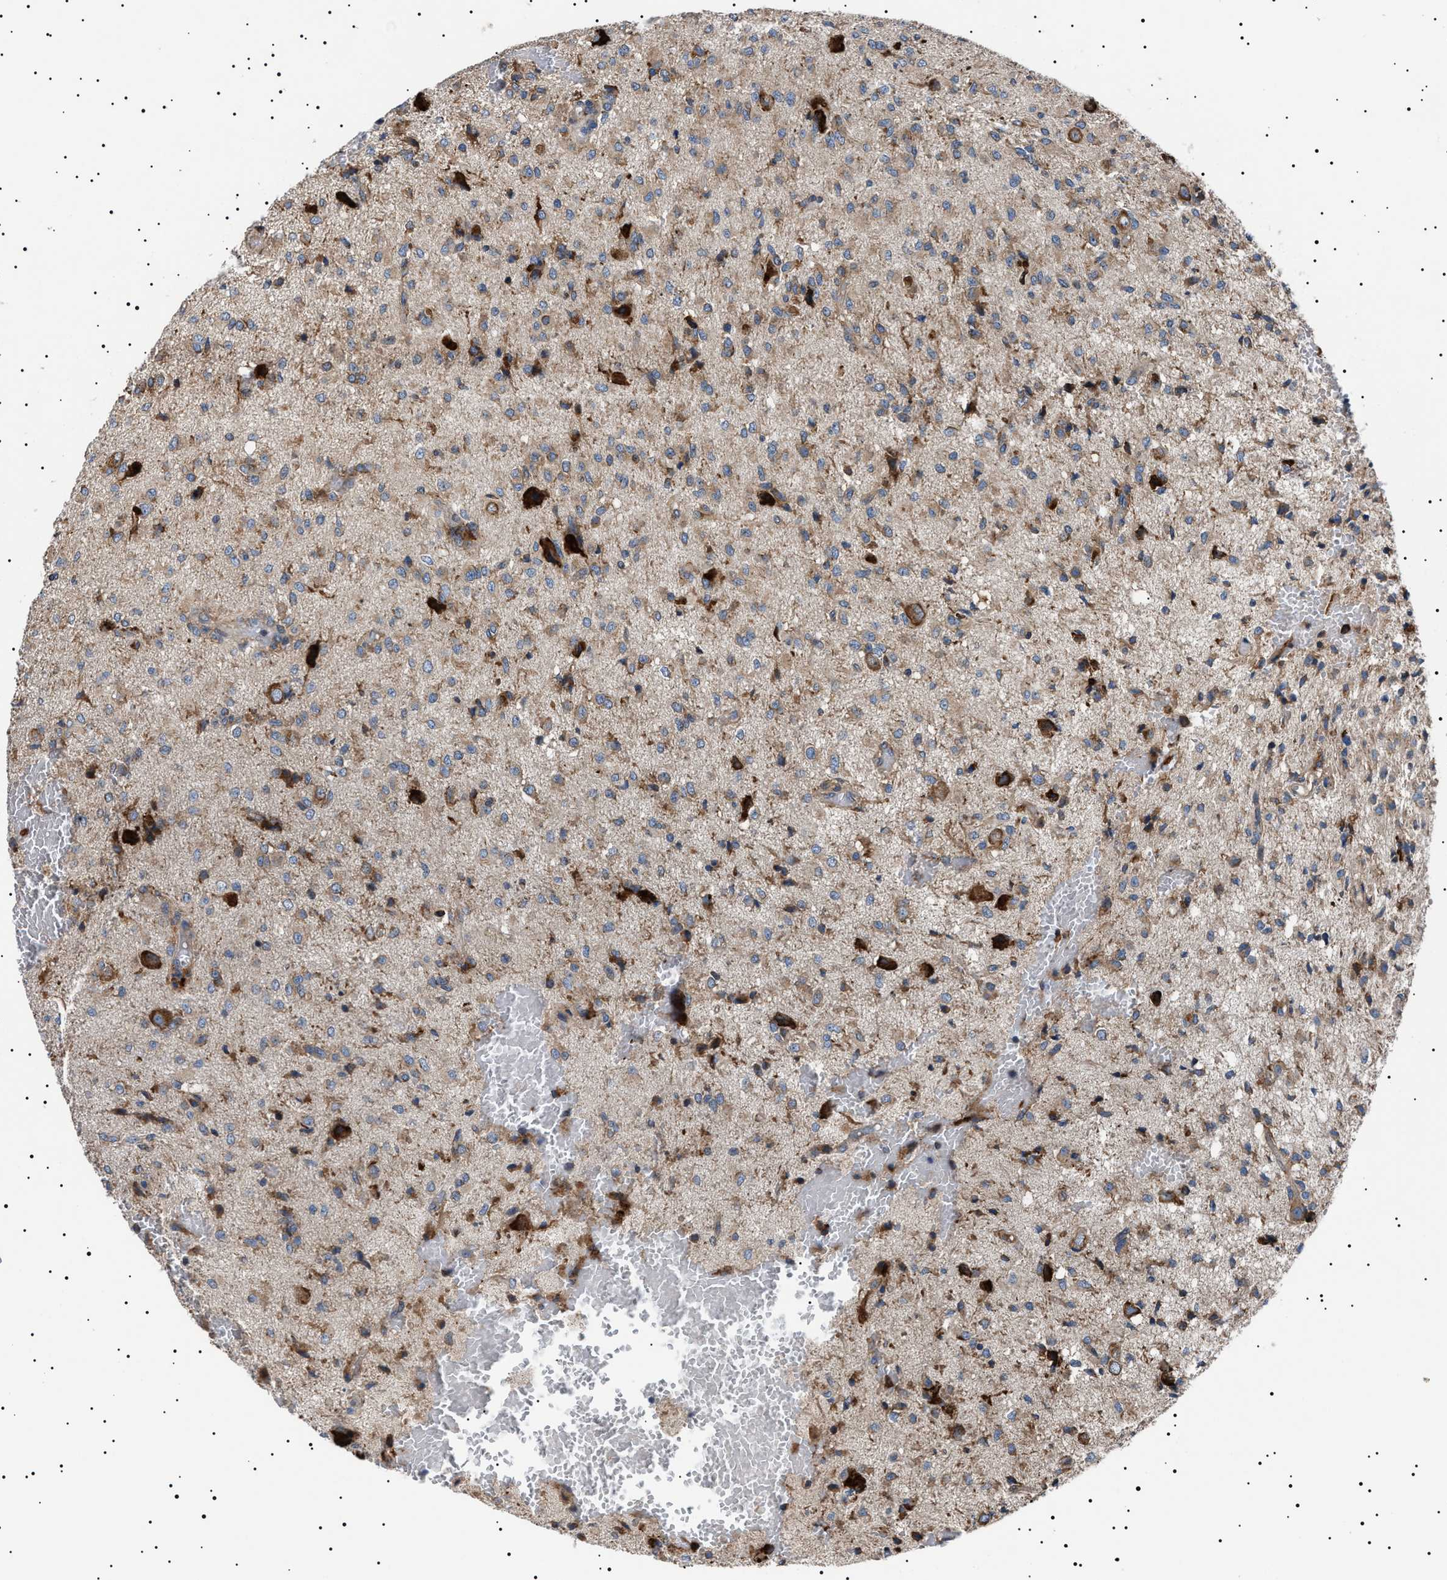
{"staining": {"intensity": "weak", "quantity": "25%-75%", "location": "cytoplasmic/membranous"}, "tissue": "glioma", "cell_type": "Tumor cells", "image_type": "cancer", "snomed": [{"axis": "morphology", "description": "Glioma, malignant, High grade"}, {"axis": "topography", "description": "Brain"}], "caption": "Protein expression by immunohistochemistry (IHC) reveals weak cytoplasmic/membranous expression in approximately 25%-75% of tumor cells in glioma.", "gene": "TOP1MT", "patient": {"sex": "female", "age": 59}}